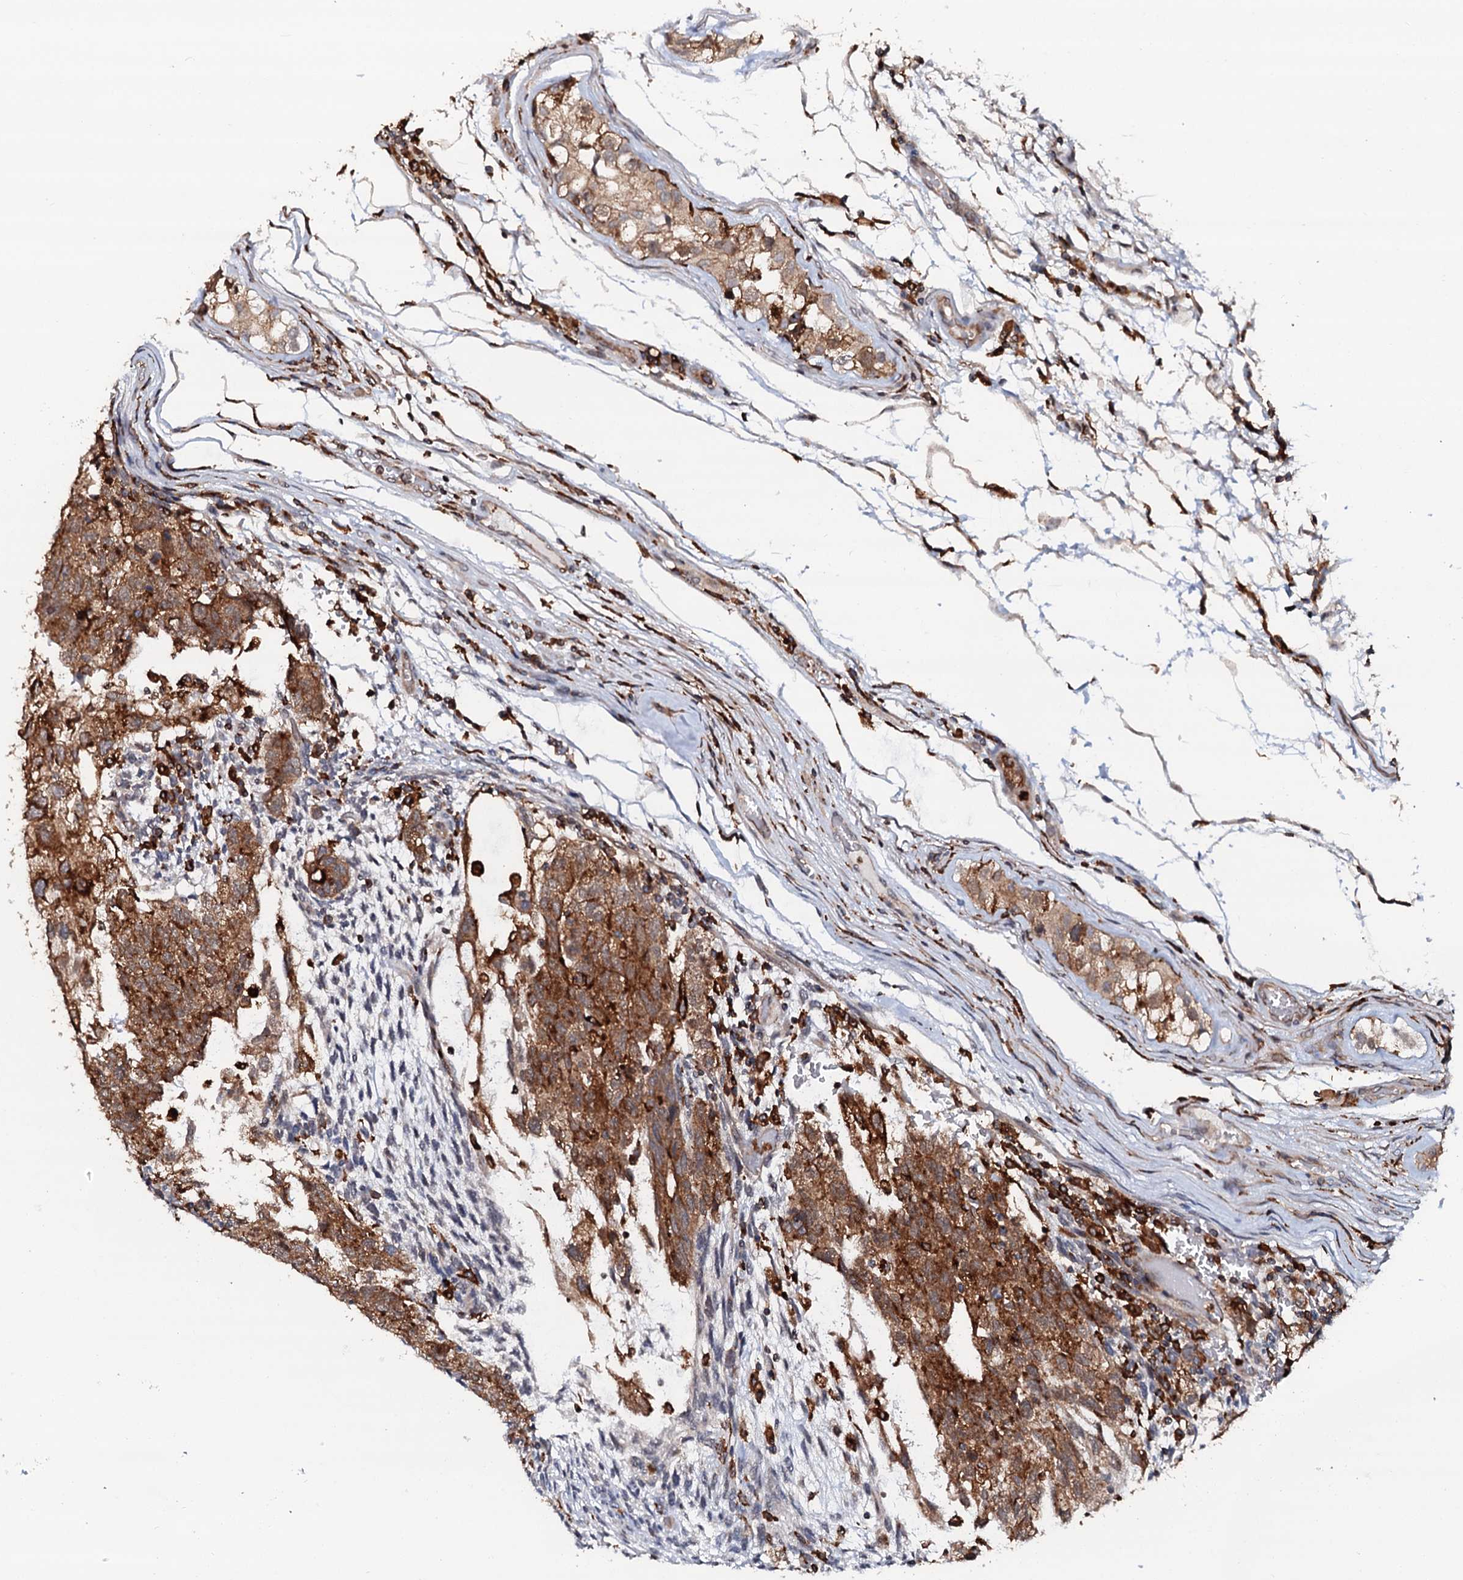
{"staining": {"intensity": "strong", "quantity": ">75%", "location": "cytoplasmic/membranous"}, "tissue": "testis cancer", "cell_type": "Tumor cells", "image_type": "cancer", "snomed": [{"axis": "morphology", "description": "Normal tissue, NOS"}, {"axis": "morphology", "description": "Carcinoma, Embryonal, NOS"}, {"axis": "topography", "description": "Testis"}], "caption": "Protein analysis of testis cancer (embryonal carcinoma) tissue shows strong cytoplasmic/membranous positivity in about >75% of tumor cells.", "gene": "VAMP8", "patient": {"sex": "male", "age": 36}}